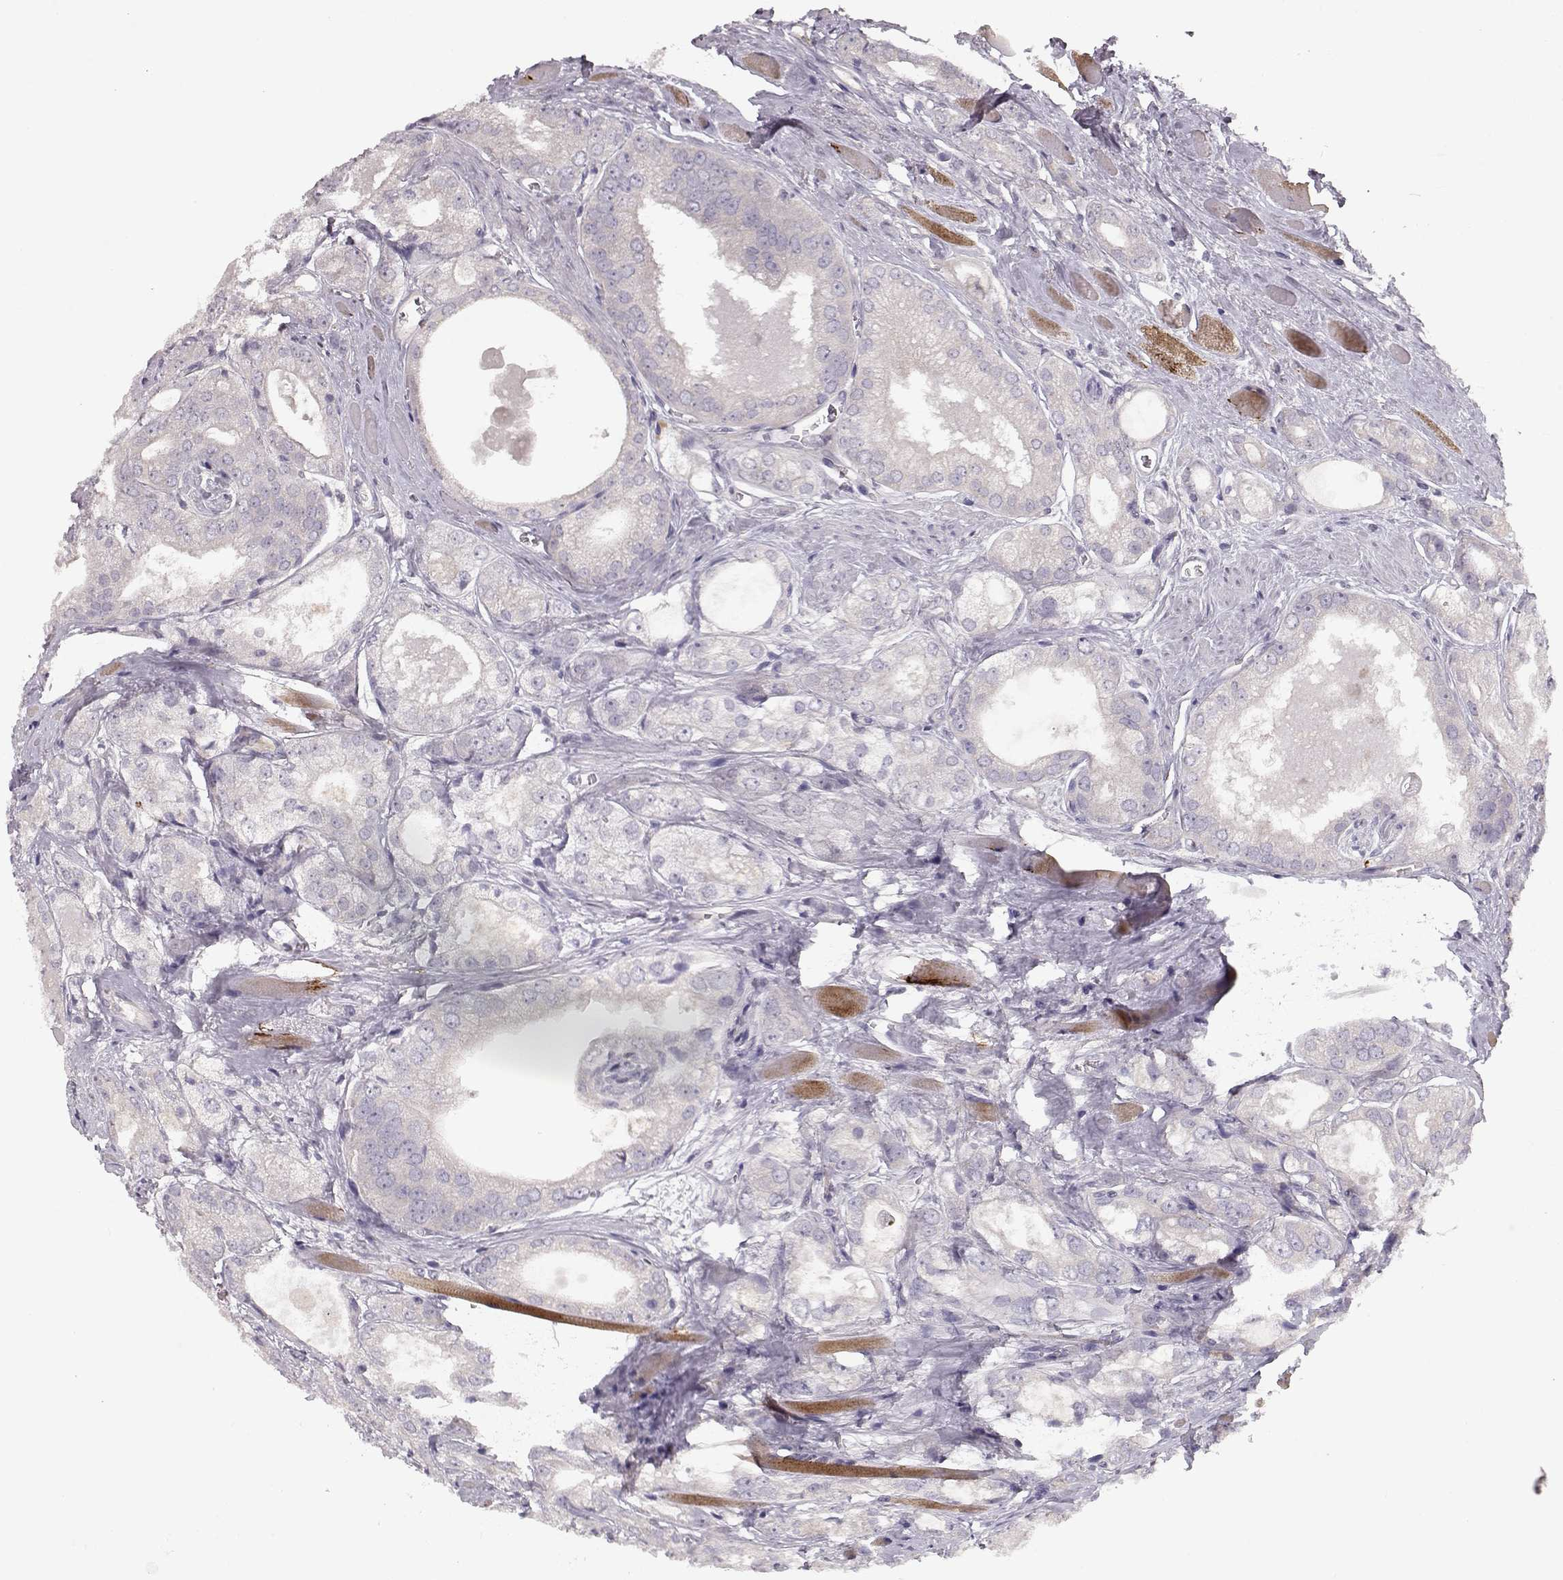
{"staining": {"intensity": "negative", "quantity": "none", "location": "none"}, "tissue": "prostate cancer", "cell_type": "Tumor cells", "image_type": "cancer", "snomed": [{"axis": "morphology", "description": "Adenocarcinoma, NOS"}, {"axis": "morphology", "description": "Adenocarcinoma, High grade"}, {"axis": "topography", "description": "Prostate"}], "caption": "The IHC histopathology image has no significant expression in tumor cells of prostate cancer (adenocarcinoma) tissue.", "gene": "ARHGAP8", "patient": {"sex": "male", "age": 70}}